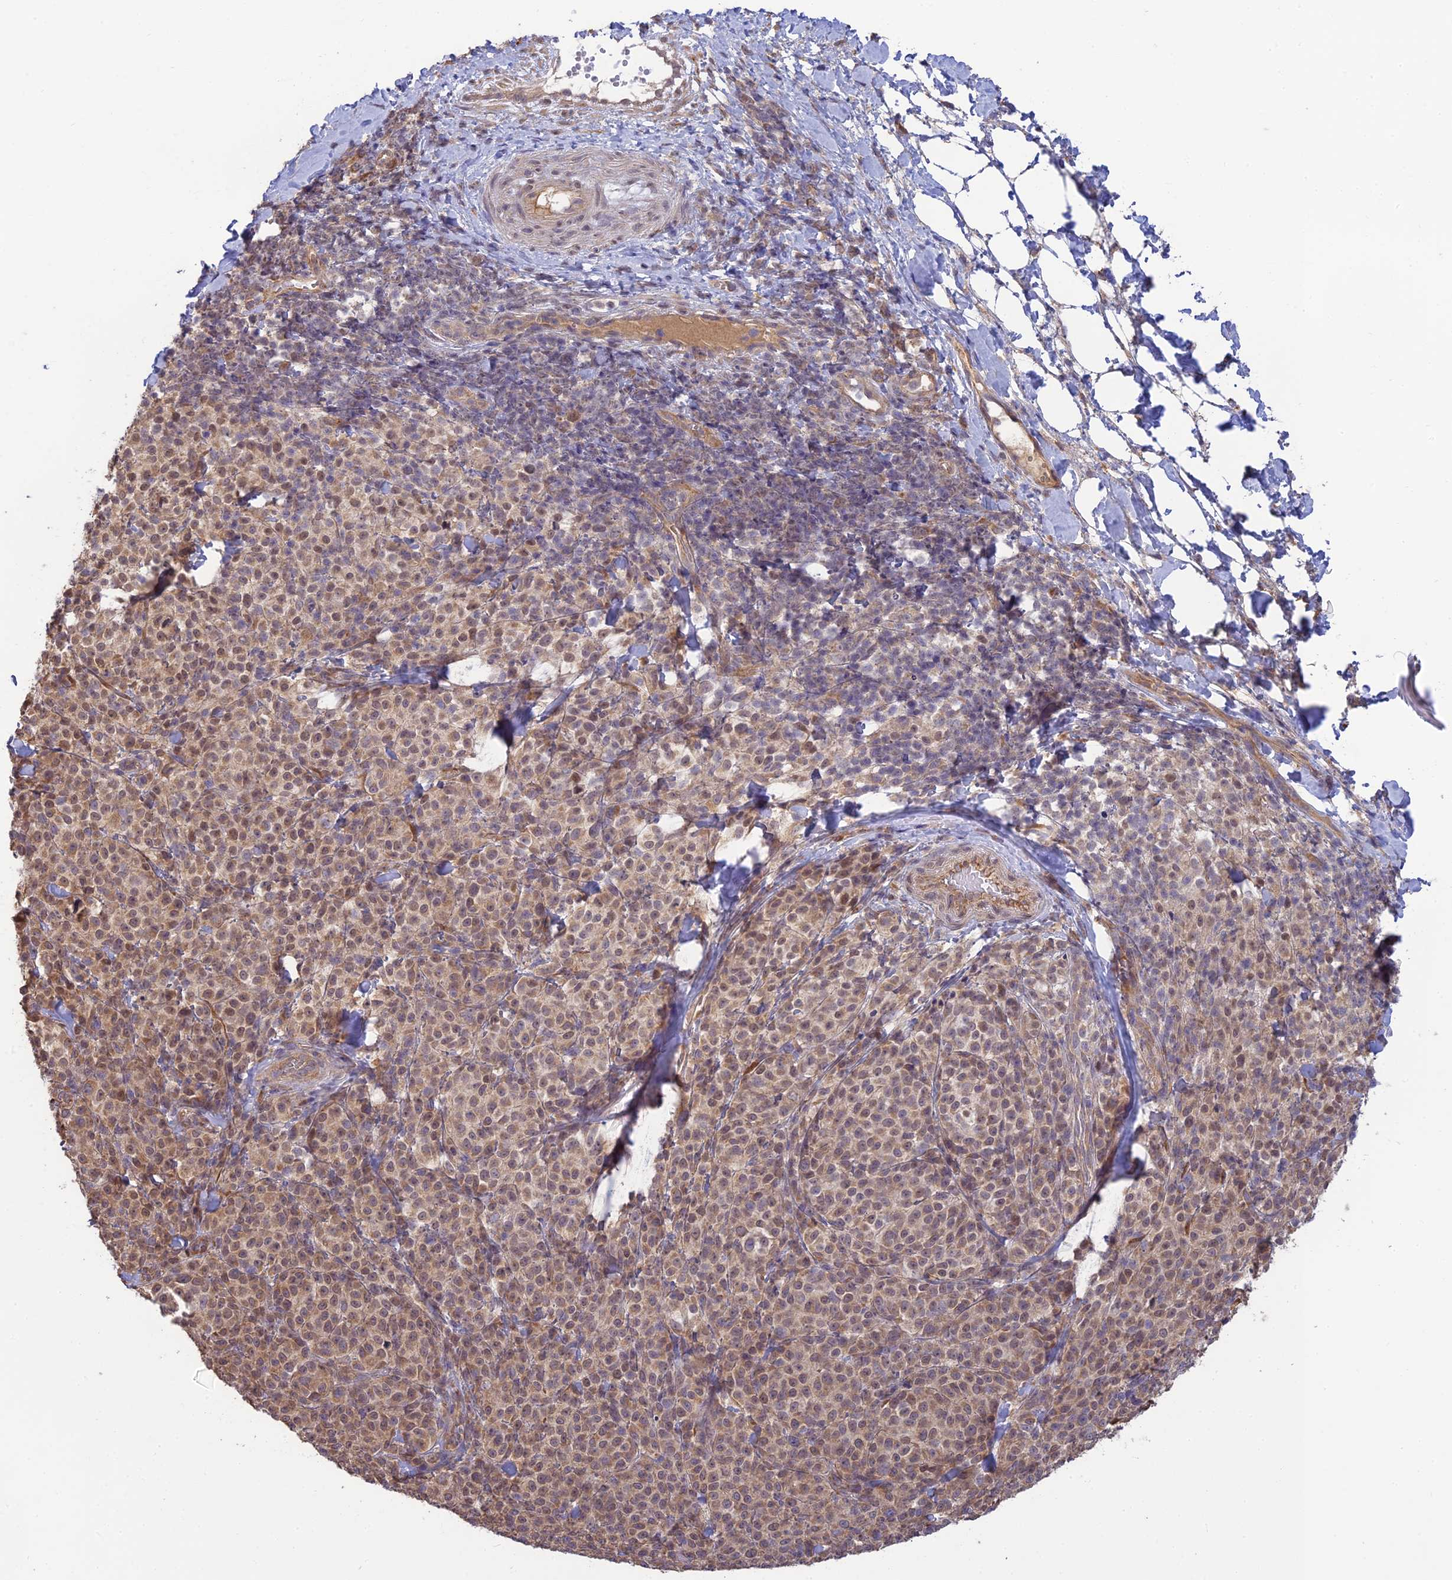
{"staining": {"intensity": "moderate", "quantity": ">75%", "location": "cytoplasmic/membranous,nuclear"}, "tissue": "melanoma", "cell_type": "Tumor cells", "image_type": "cancer", "snomed": [{"axis": "morphology", "description": "Normal tissue, NOS"}, {"axis": "morphology", "description": "Malignant melanoma, NOS"}, {"axis": "topography", "description": "Skin"}], "caption": "The micrograph shows immunohistochemical staining of melanoma. There is moderate cytoplasmic/membranous and nuclear positivity is seen in approximately >75% of tumor cells. (Brightfield microscopy of DAB IHC at high magnification).", "gene": "MRNIP", "patient": {"sex": "female", "age": 34}}